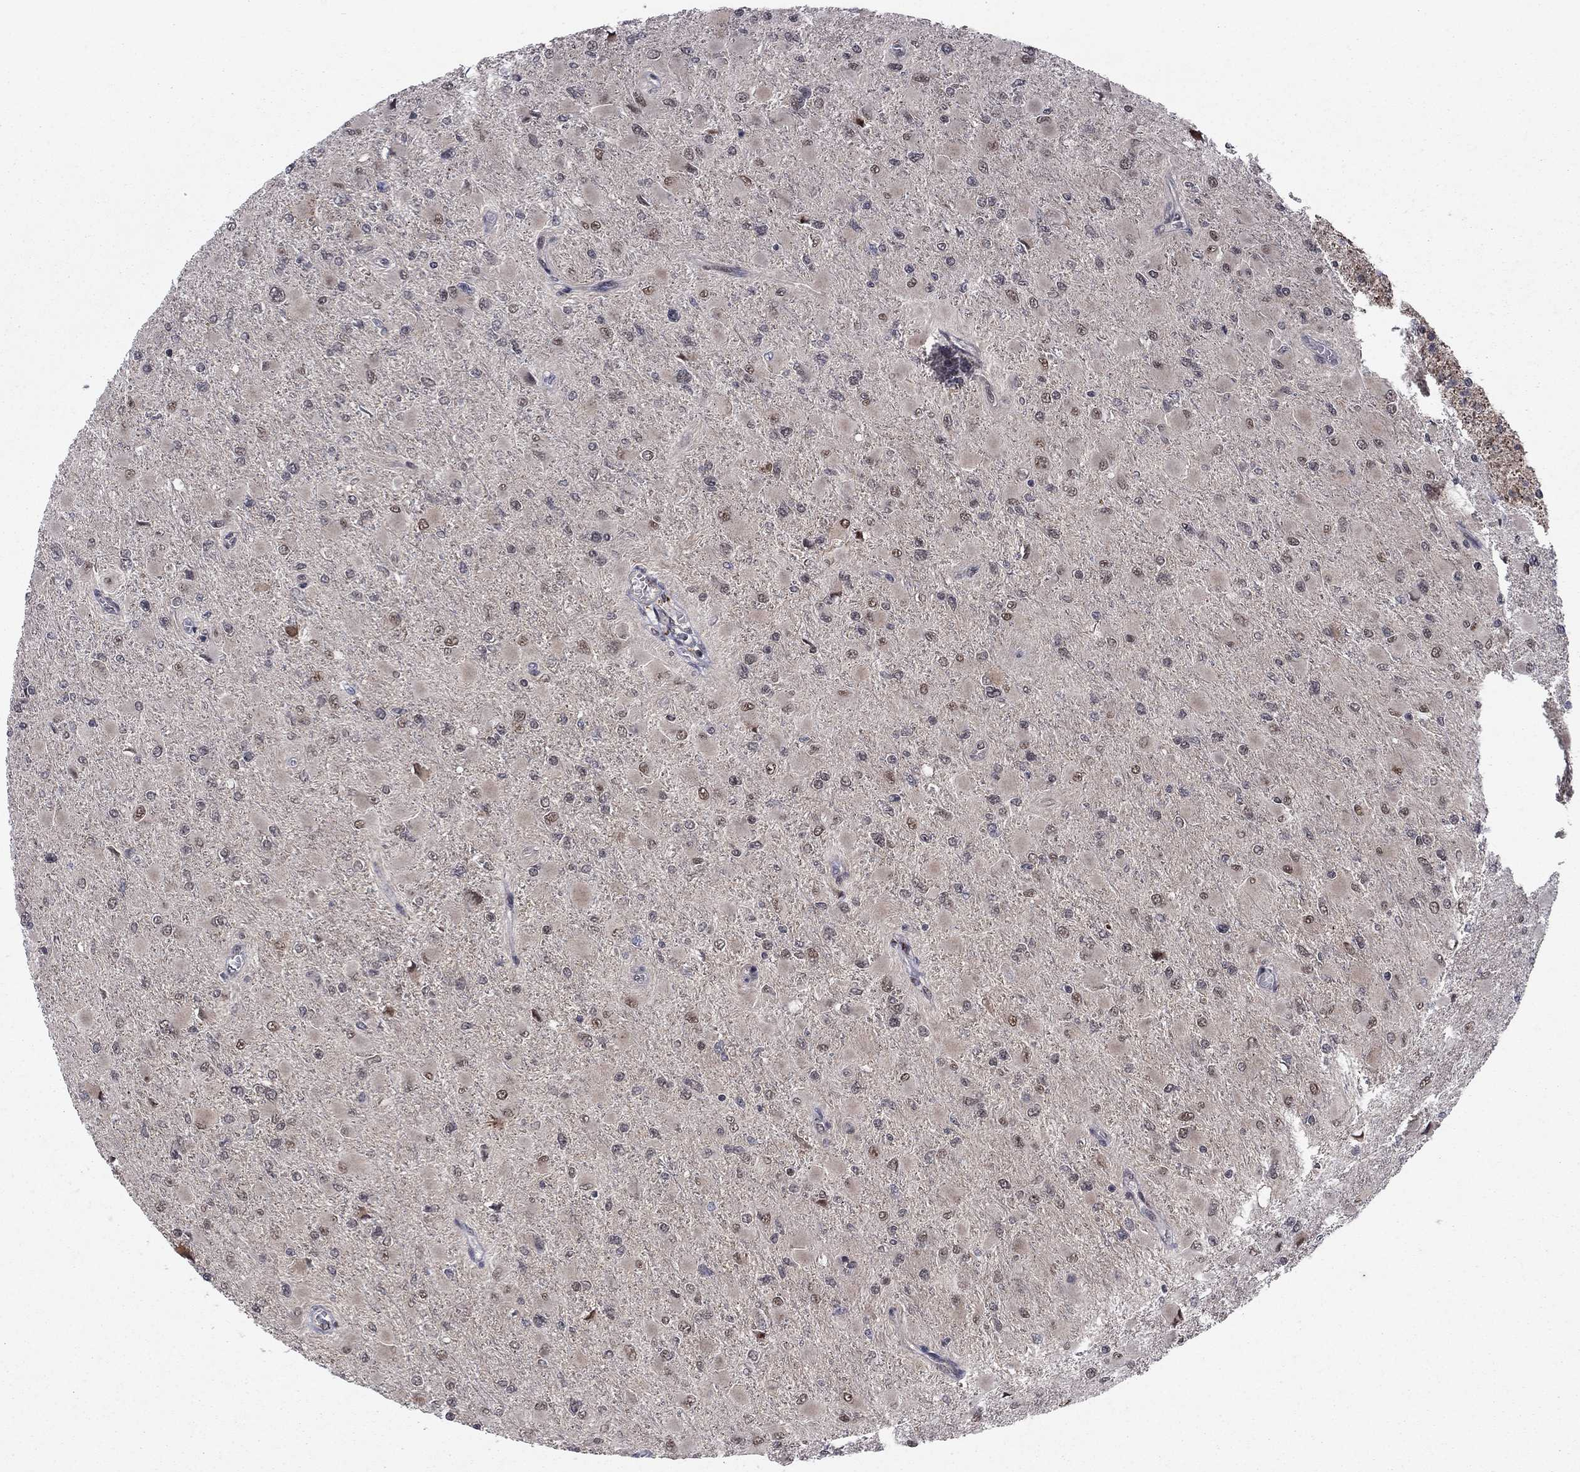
{"staining": {"intensity": "weak", "quantity": "<25%", "location": "nuclear"}, "tissue": "glioma", "cell_type": "Tumor cells", "image_type": "cancer", "snomed": [{"axis": "morphology", "description": "Glioma, malignant, High grade"}, {"axis": "topography", "description": "Cerebral cortex"}], "caption": "This micrograph is of malignant glioma (high-grade) stained with immunohistochemistry (IHC) to label a protein in brown with the nuclei are counter-stained blue. There is no staining in tumor cells.", "gene": "PSMC1", "patient": {"sex": "female", "age": 36}}